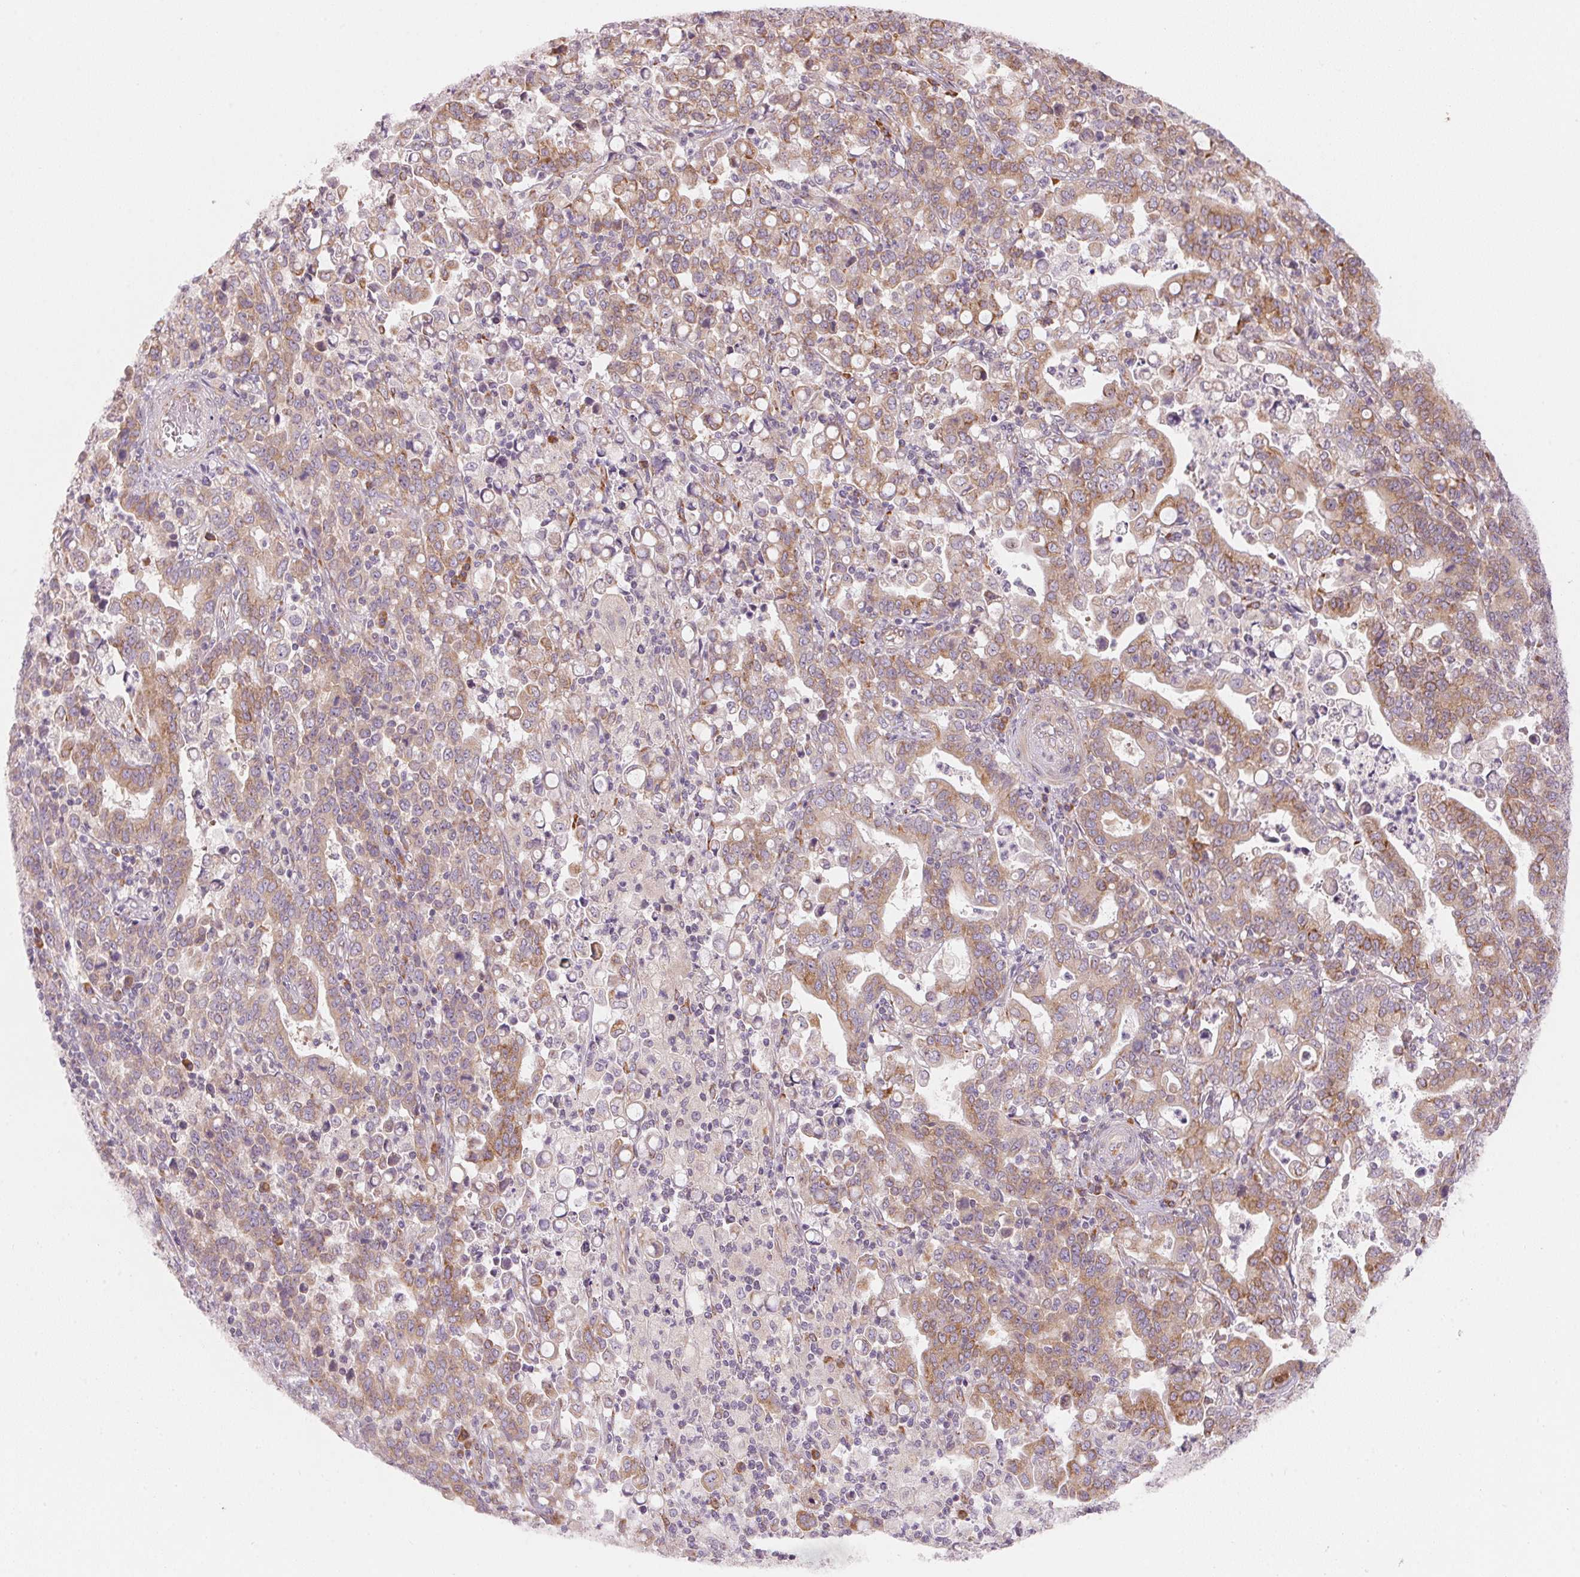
{"staining": {"intensity": "moderate", "quantity": ">75%", "location": "cytoplasmic/membranous"}, "tissue": "stomach cancer", "cell_type": "Tumor cells", "image_type": "cancer", "snomed": [{"axis": "morphology", "description": "Adenocarcinoma, NOS"}, {"axis": "topography", "description": "Stomach, upper"}], "caption": "Brown immunohistochemical staining in human stomach cancer (adenocarcinoma) reveals moderate cytoplasmic/membranous staining in approximately >75% of tumor cells. Using DAB (brown) and hematoxylin (blue) stains, captured at high magnification using brightfield microscopy.", "gene": "BLOC1S2", "patient": {"sex": "male", "age": 69}}